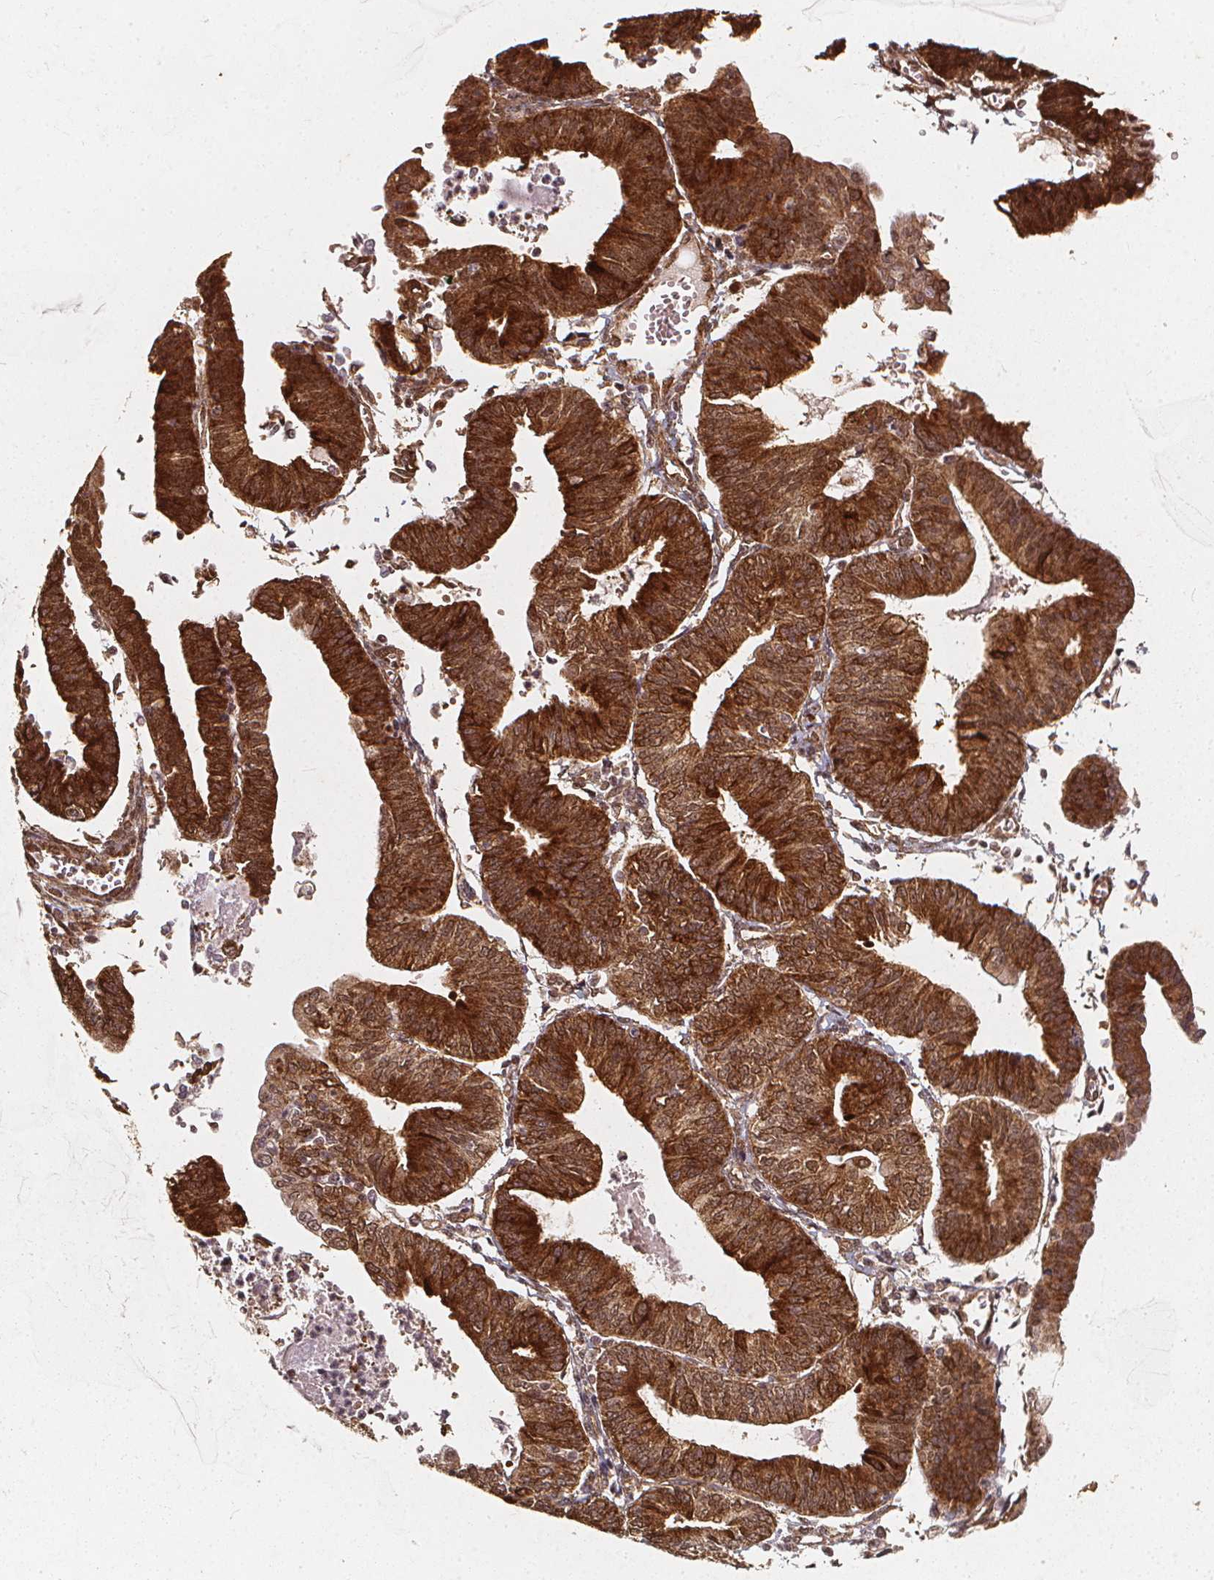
{"staining": {"intensity": "moderate", "quantity": ">75%", "location": "cytoplasmic/membranous"}, "tissue": "endometrial cancer", "cell_type": "Tumor cells", "image_type": "cancer", "snomed": [{"axis": "morphology", "description": "Adenocarcinoma, NOS"}, {"axis": "topography", "description": "Endometrium"}], "caption": "Endometrial cancer (adenocarcinoma) was stained to show a protein in brown. There is medium levels of moderate cytoplasmic/membranous staining in approximately >75% of tumor cells.", "gene": "SMN1", "patient": {"sex": "female", "age": 65}}